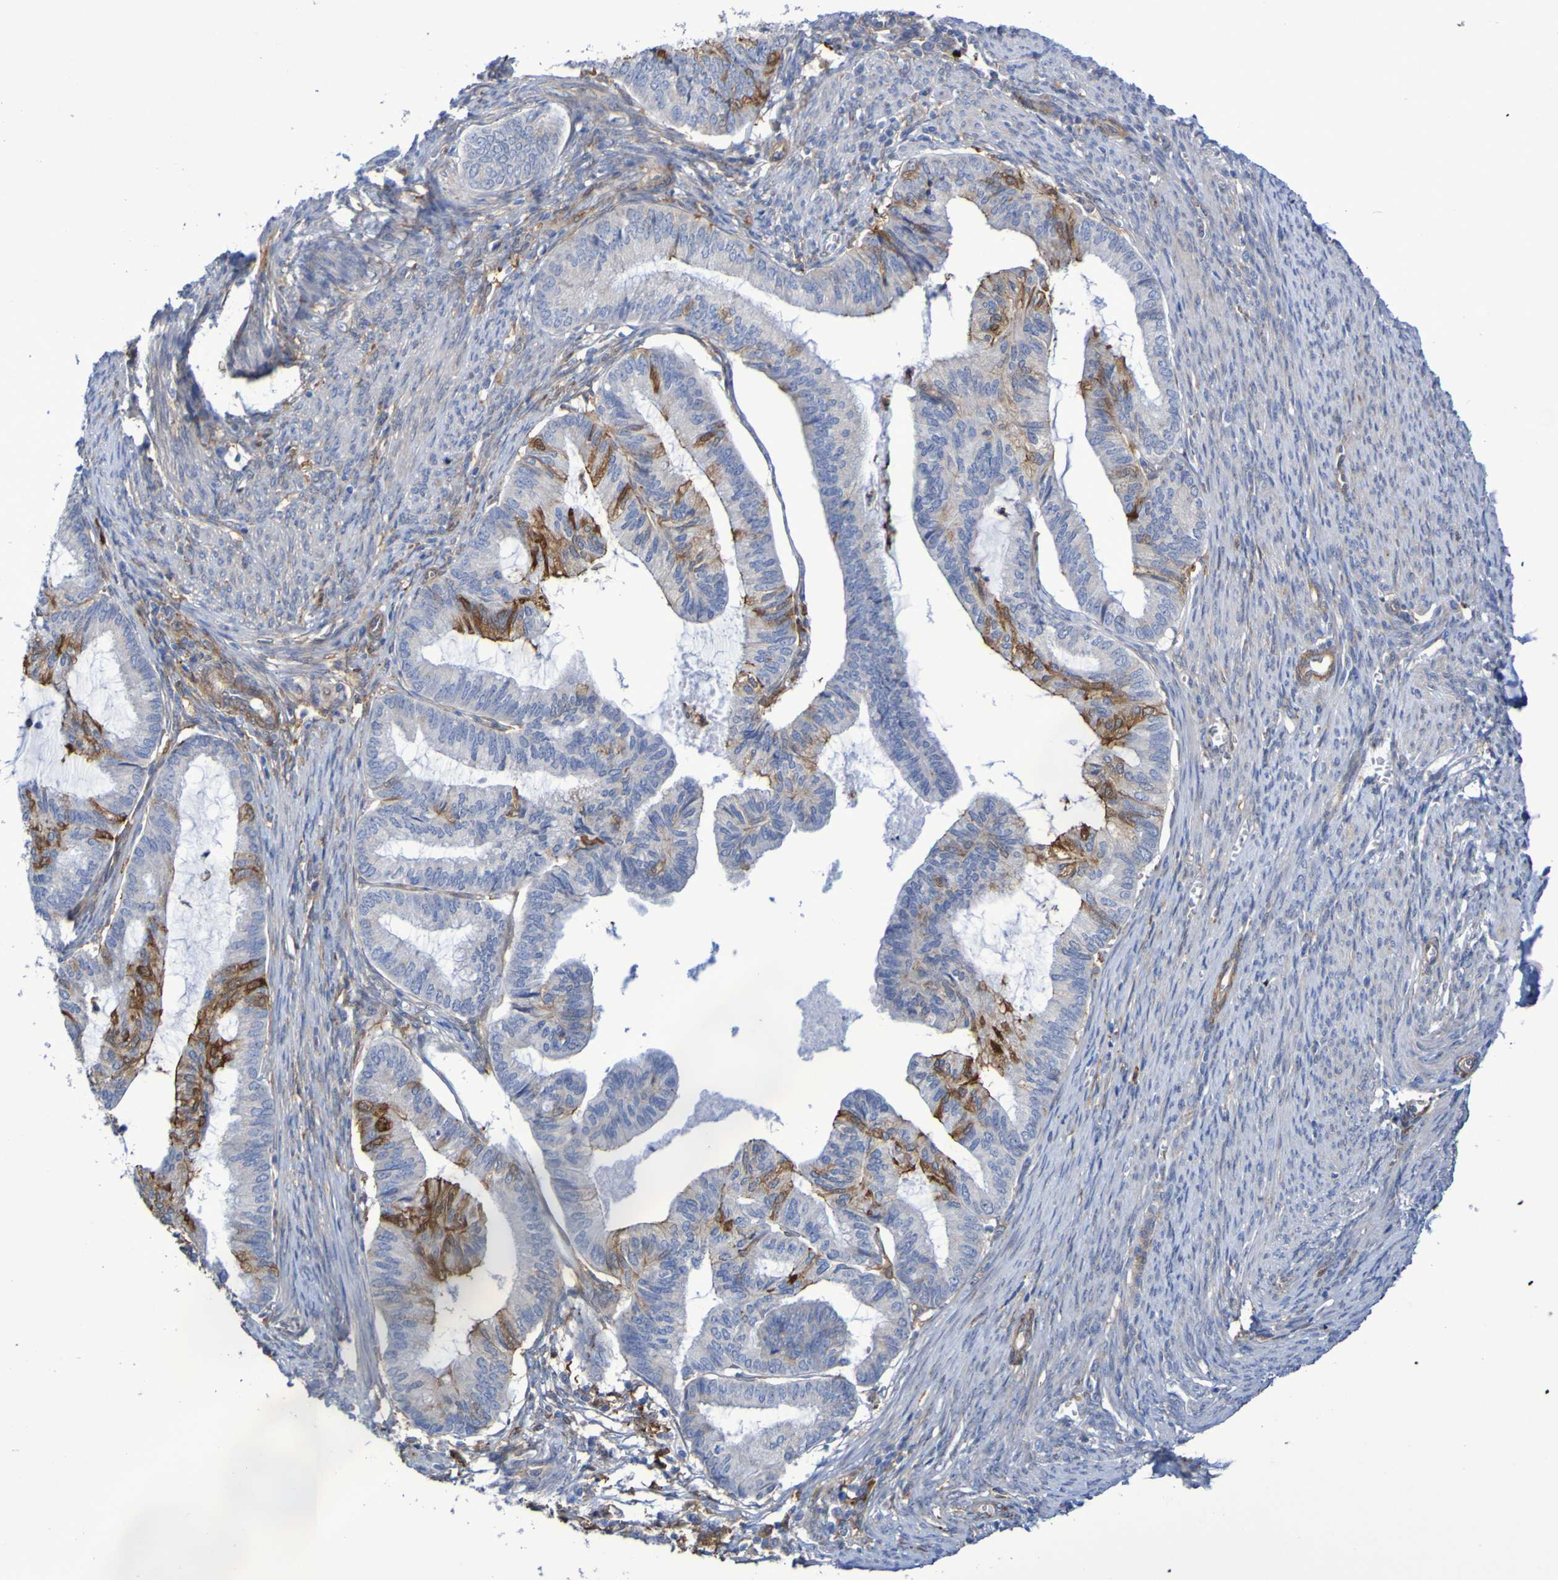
{"staining": {"intensity": "strong", "quantity": "<25%", "location": "cytoplasmic/membranous"}, "tissue": "cervical cancer", "cell_type": "Tumor cells", "image_type": "cancer", "snomed": [{"axis": "morphology", "description": "Normal tissue, NOS"}, {"axis": "morphology", "description": "Adenocarcinoma, NOS"}, {"axis": "topography", "description": "Cervix"}, {"axis": "topography", "description": "Endometrium"}], "caption": "This is an image of immunohistochemistry (IHC) staining of cervical cancer, which shows strong positivity in the cytoplasmic/membranous of tumor cells.", "gene": "SCRG1", "patient": {"sex": "female", "age": 86}}